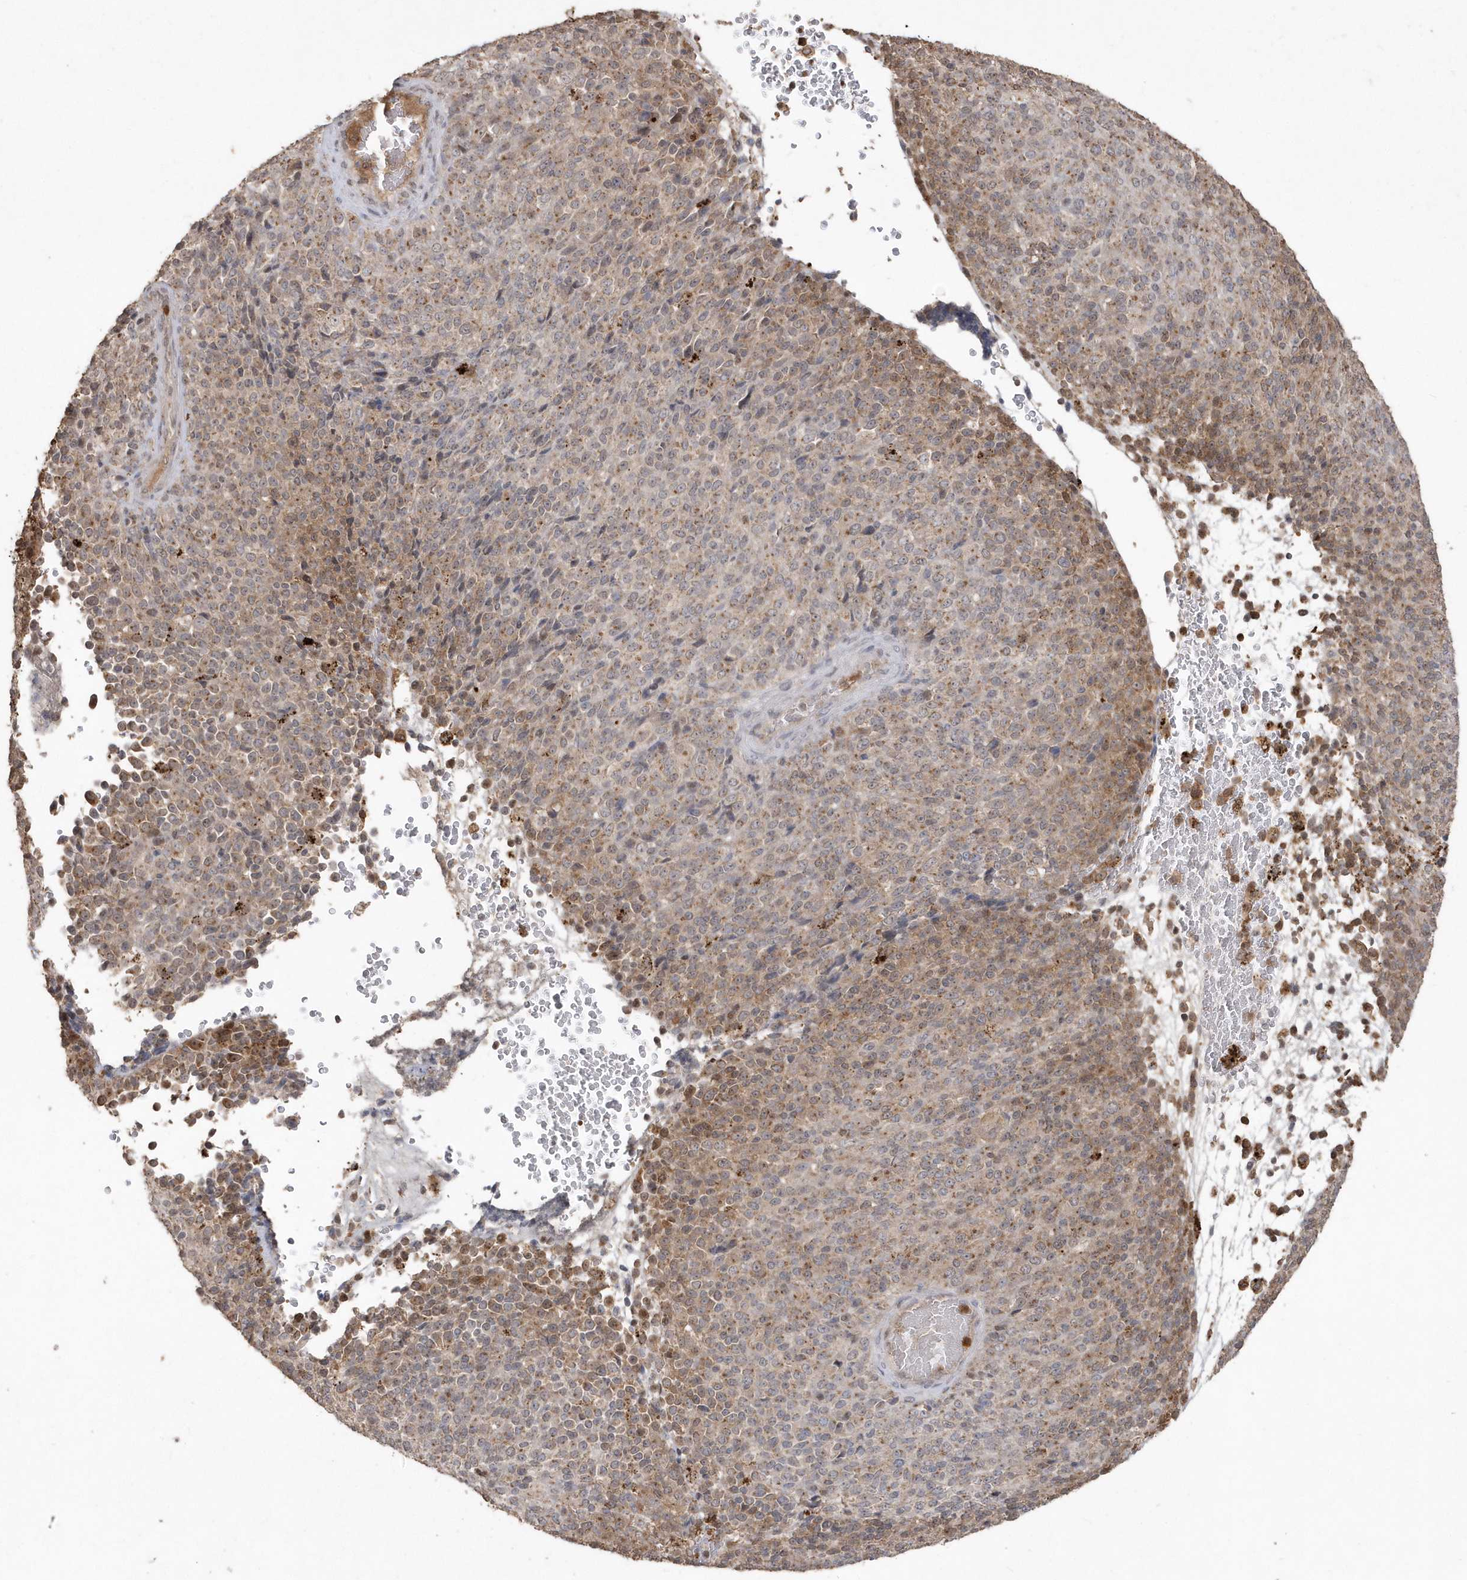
{"staining": {"intensity": "moderate", "quantity": ">75%", "location": "cytoplasmic/membranous"}, "tissue": "melanoma", "cell_type": "Tumor cells", "image_type": "cancer", "snomed": [{"axis": "morphology", "description": "Malignant melanoma, Metastatic site"}, {"axis": "topography", "description": "Brain"}], "caption": "About >75% of tumor cells in human malignant melanoma (metastatic site) exhibit moderate cytoplasmic/membranous protein expression as visualized by brown immunohistochemical staining.", "gene": "GEMIN6", "patient": {"sex": "female", "age": 56}}